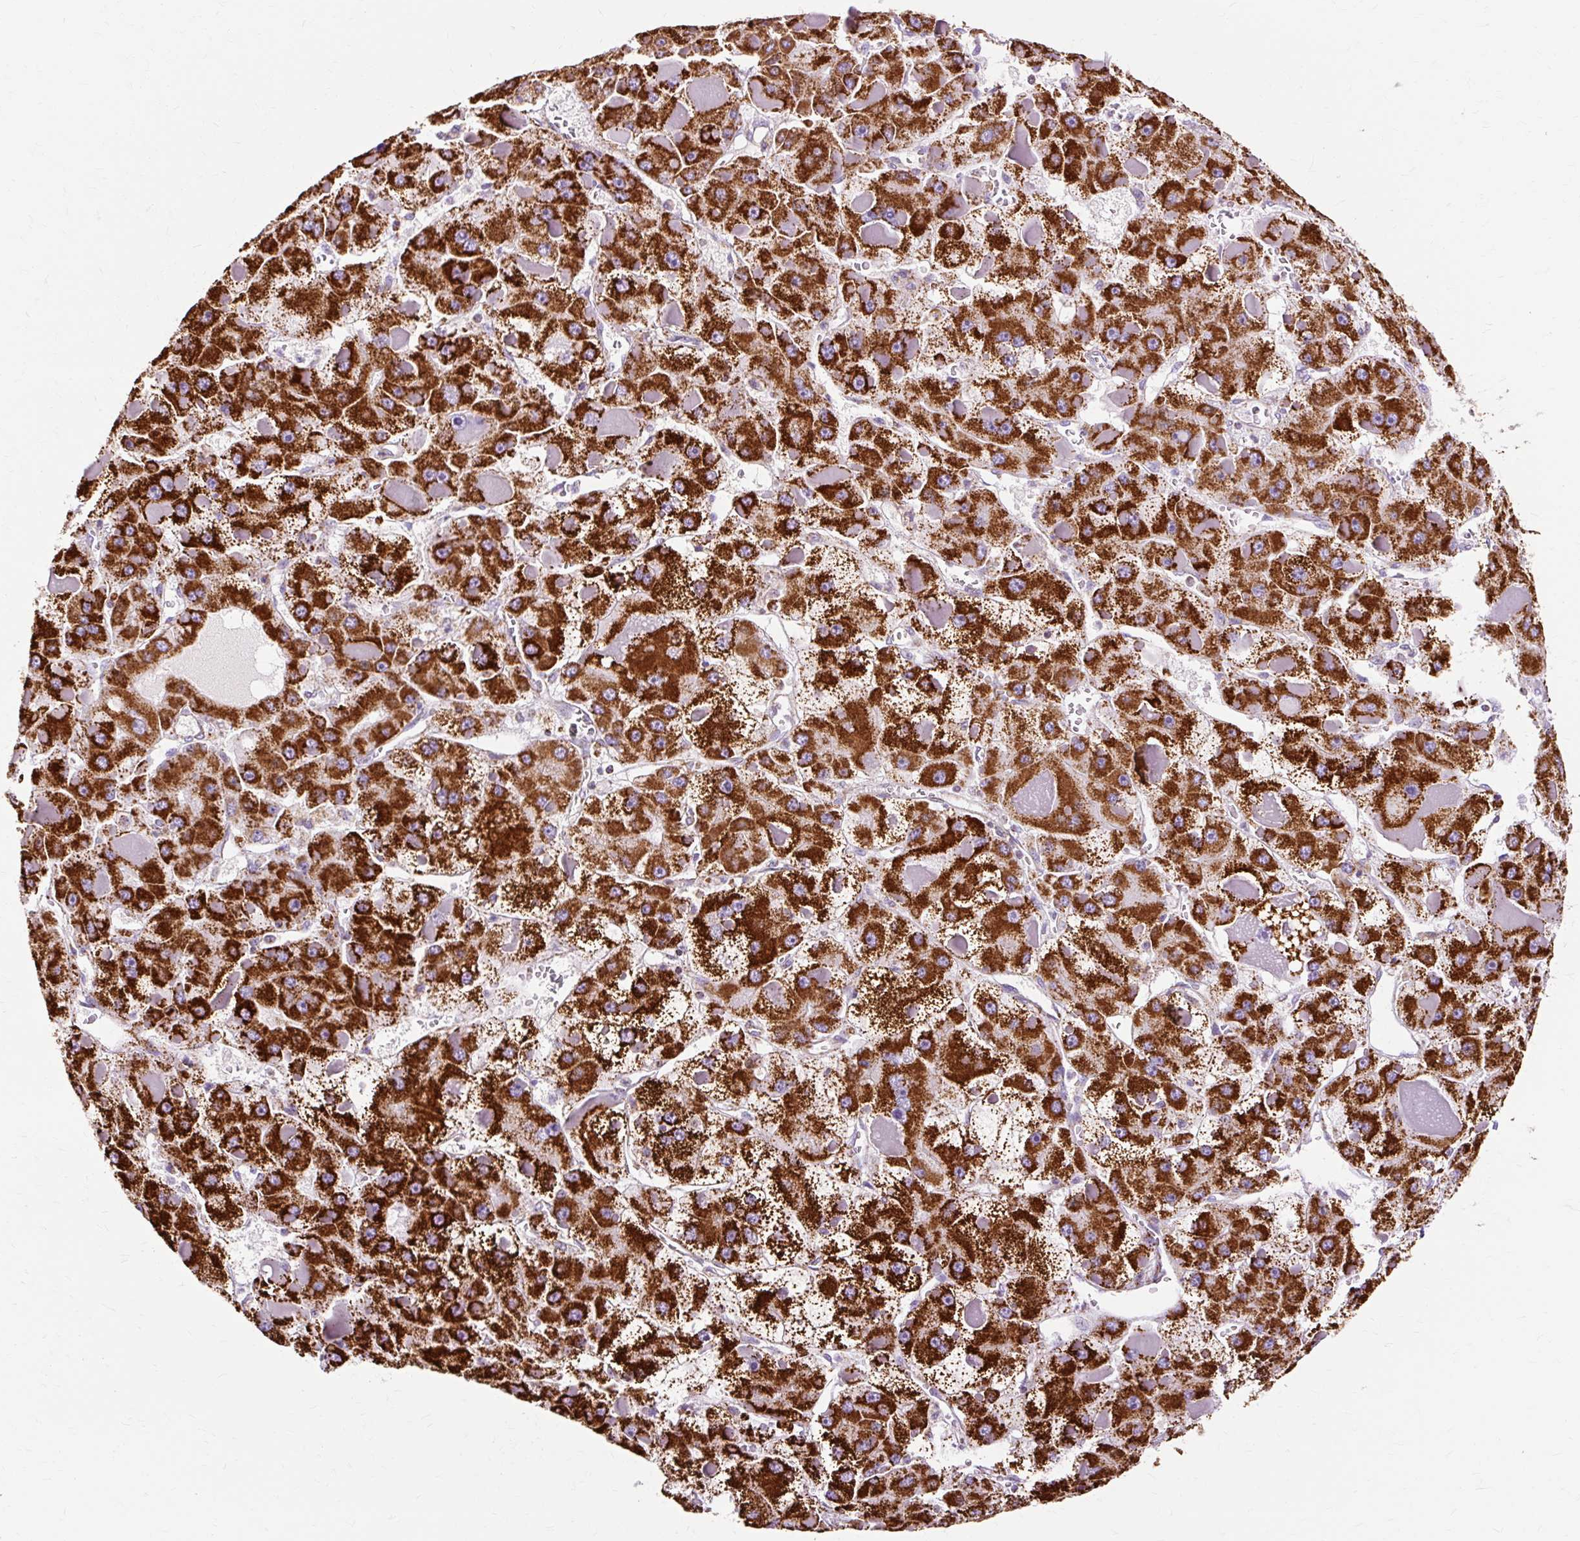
{"staining": {"intensity": "strong", "quantity": ">75%", "location": "cytoplasmic/membranous"}, "tissue": "liver cancer", "cell_type": "Tumor cells", "image_type": "cancer", "snomed": [{"axis": "morphology", "description": "Carcinoma, Hepatocellular, NOS"}, {"axis": "topography", "description": "Liver"}], "caption": "Protein positivity by IHC exhibits strong cytoplasmic/membranous staining in about >75% of tumor cells in hepatocellular carcinoma (liver).", "gene": "DLAT", "patient": {"sex": "female", "age": 73}}